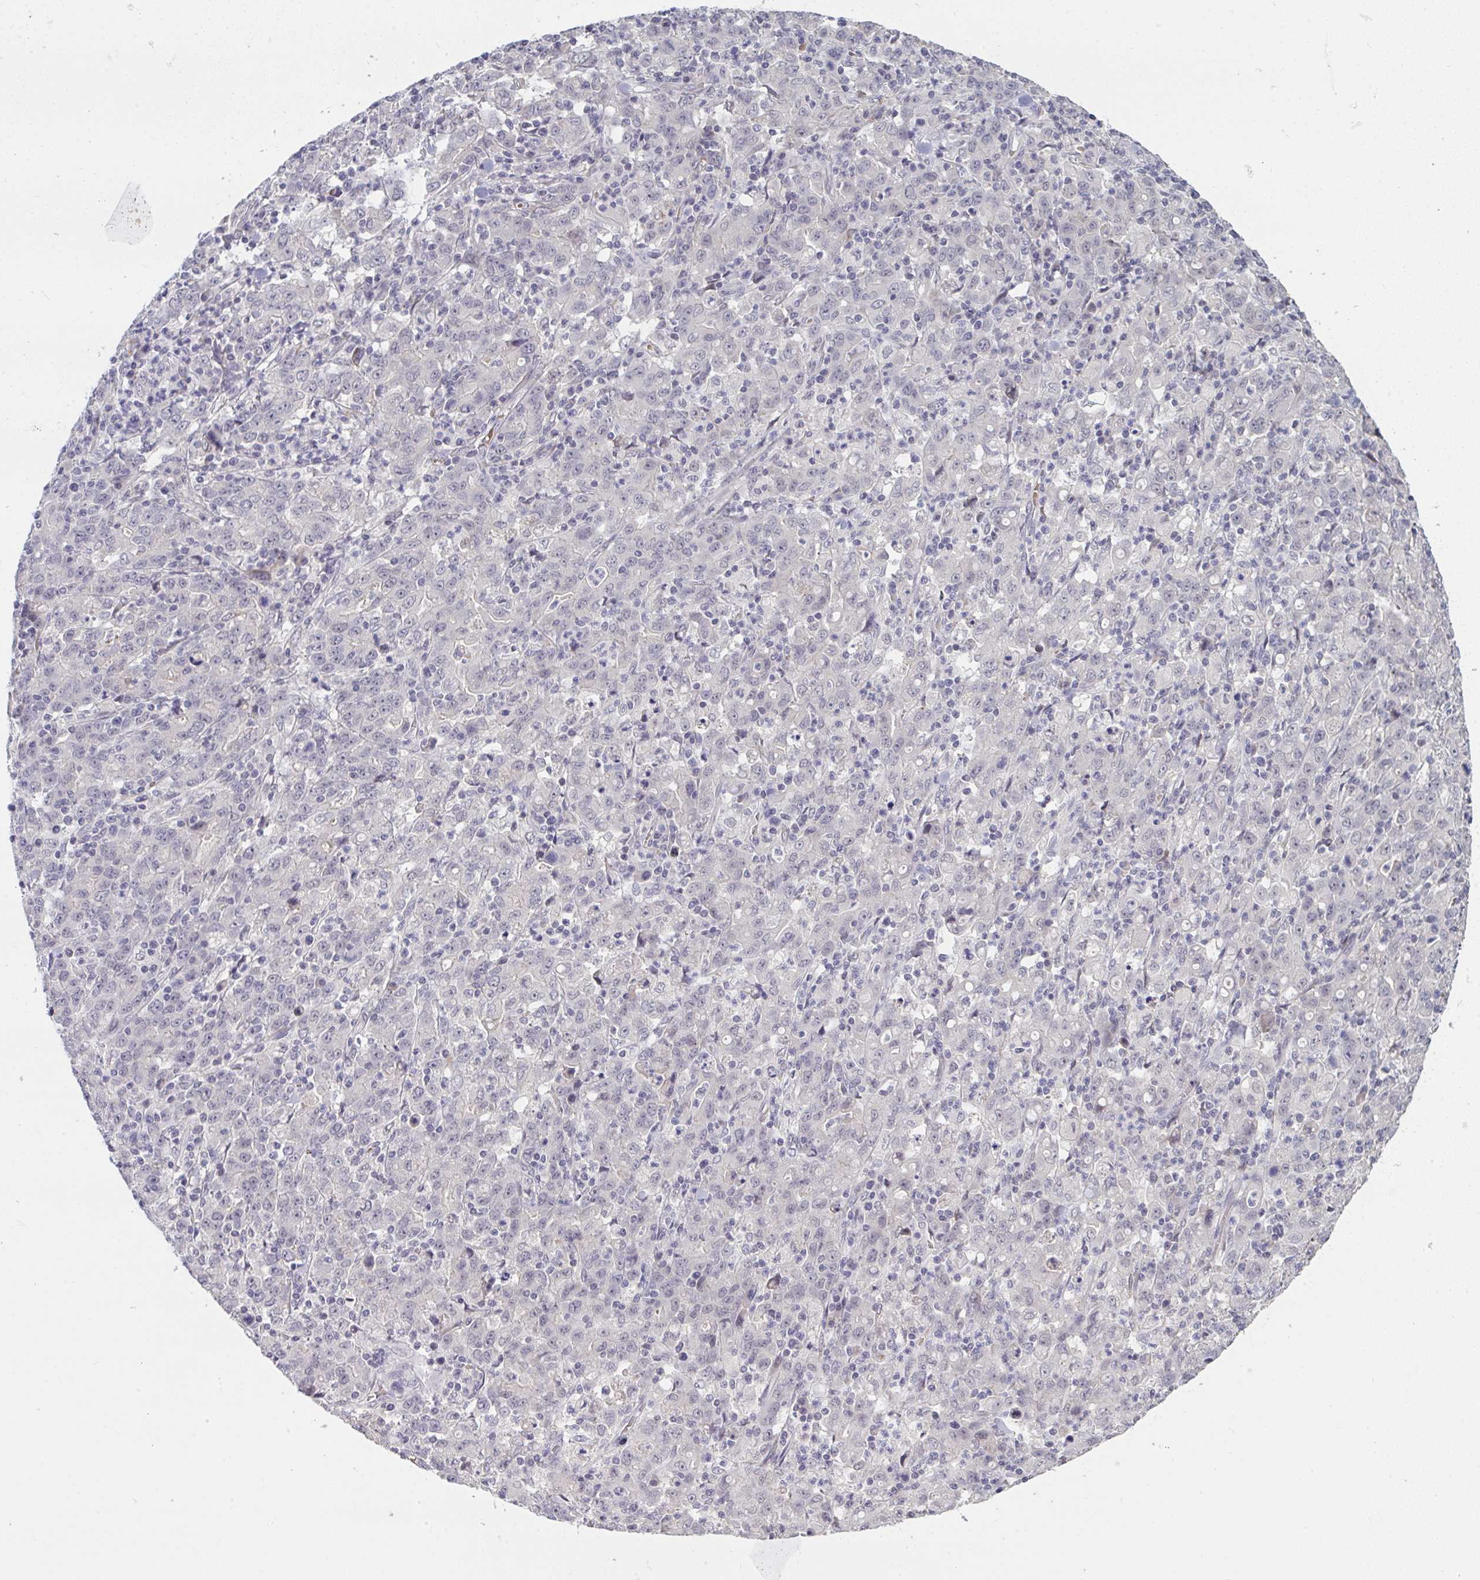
{"staining": {"intensity": "negative", "quantity": "none", "location": "none"}, "tissue": "stomach cancer", "cell_type": "Tumor cells", "image_type": "cancer", "snomed": [{"axis": "morphology", "description": "Adenocarcinoma, NOS"}, {"axis": "topography", "description": "Stomach, upper"}], "caption": "Tumor cells show no significant protein positivity in stomach adenocarcinoma. The staining was performed using DAB to visualize the protein expression in brown, while the nuclei were stained in blue with hematoxylin (Magnification: 20x).", "gene": "ZNF784", "patient": {"sex": "male", "age": 69}}